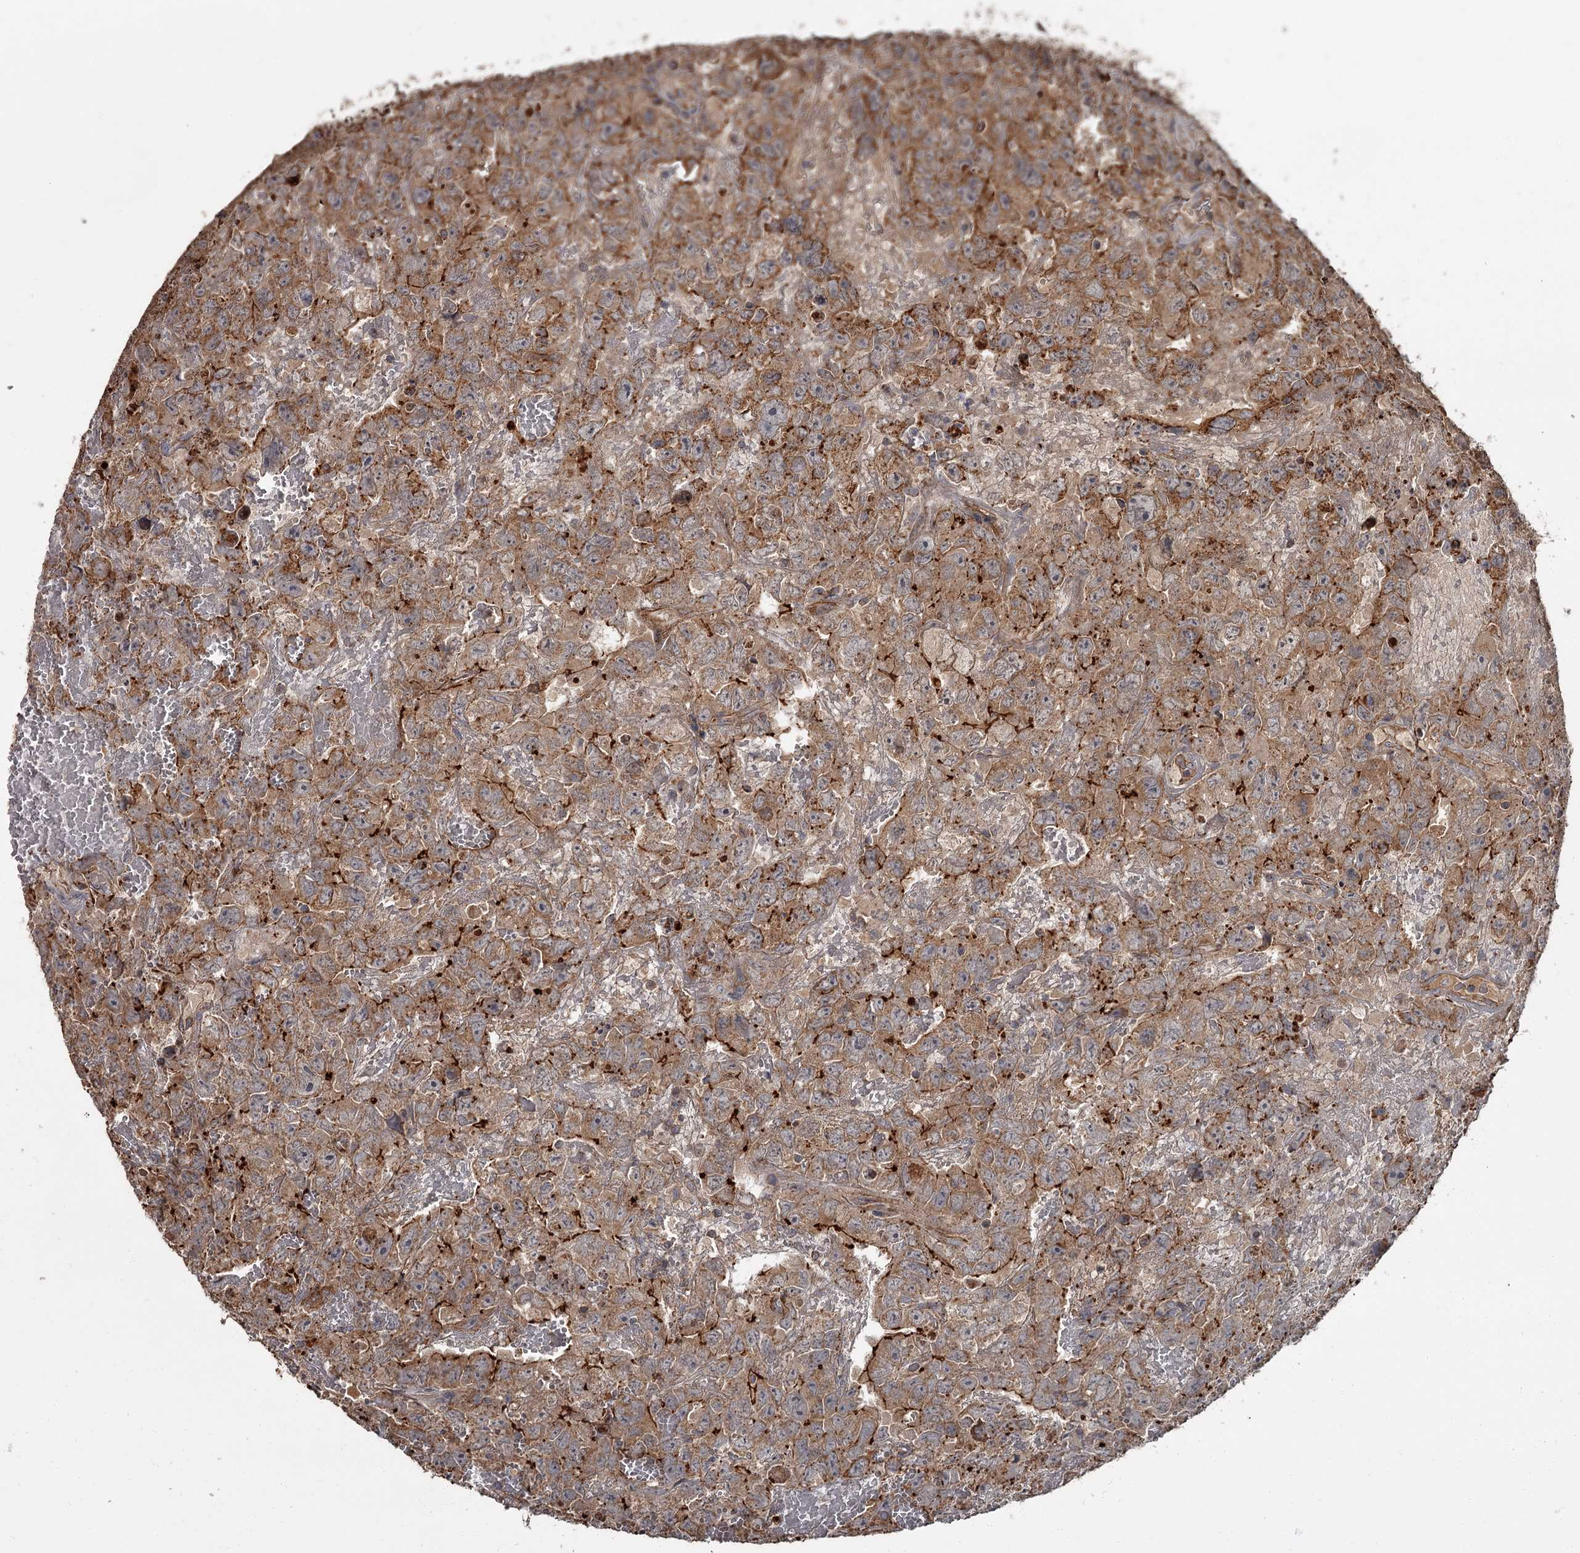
{"staining": {"intensity": "strong", "quantity": "25%-75%", "location": "cytoplasmic/membranous"}, "tissue": "testis cancer", "cell_type": "Tumor cells", "image_type": "cancer", "snomed": [{"axis": "morphology", "description": "Carcinoma, Embryonal, NOS"}, {"axis": "topography", "description": "Testis"}], "caption": "Immunohistochemistry (IHC) (DAB (3,3'-diaminobenzidine)) staining of human testis cancer (embryonal carcinoma) exhibits strong cytoplasmic/membranous protein positivity in approximately 25%-75% of tumor cells. Immunohistochemistry (IHC) stains the protein in brown and the nuclei are stained blue.", "gene": "THAP9", "patient": {"sex": "male", "age": 45}}